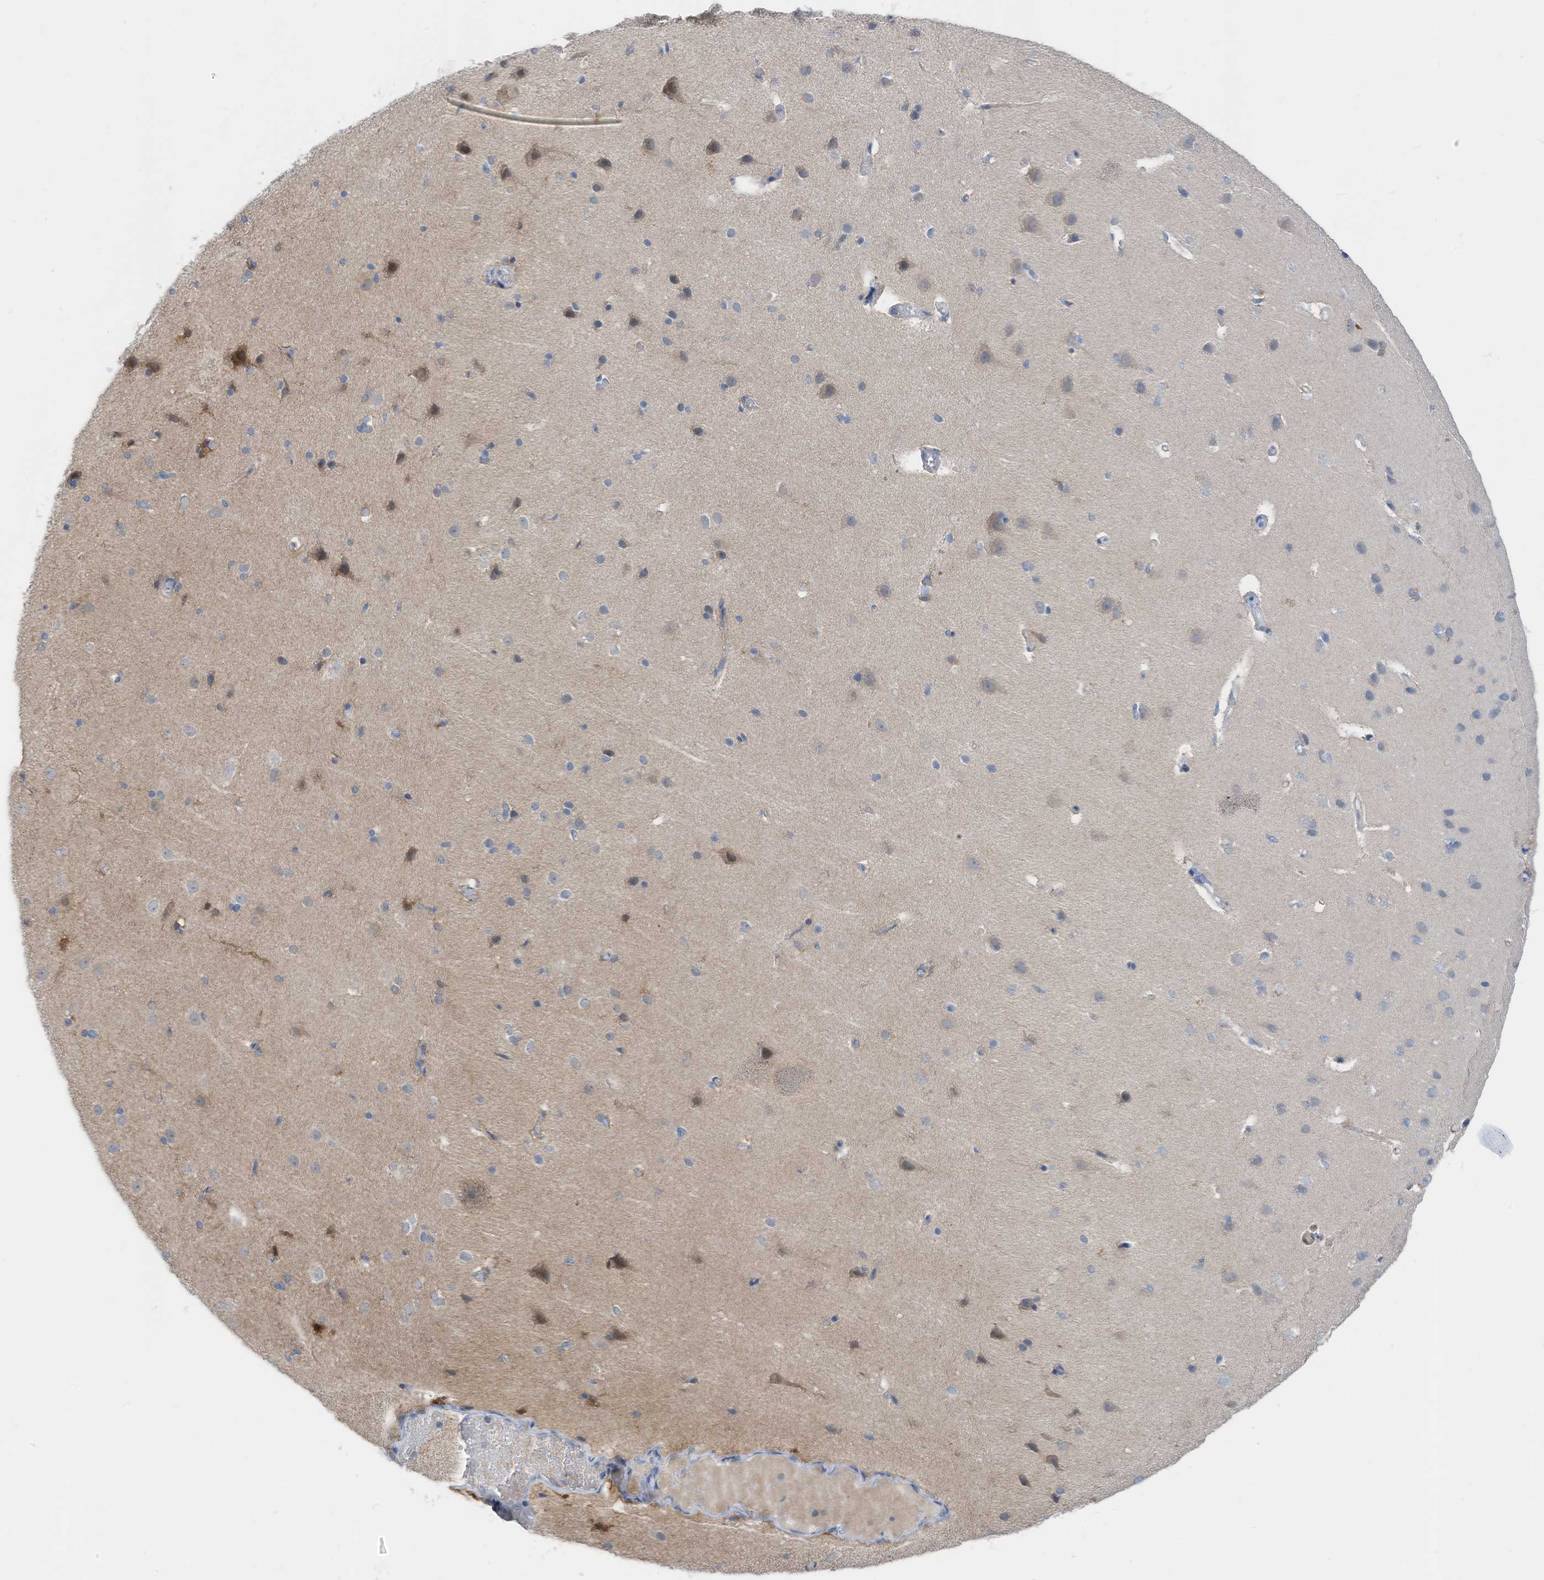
{"staining": {"intensity": "negative", "quantity": "none", "location": "none"}, "tissue": "cerebral cortex", "cell_type": "Endothelial cells", "image_type": "normal", "snomed": [{"axis": "morphology", "description": "Normal tissue, NOS"}, {"axis": "topography", "description": "Cerebral cortex"}], "caption": "High power microscopy histopathology image of an immunohistochemistry (IHC) image of benign cerebral cortex, revealing no significant staining in endothelial cells. The staining is performed using DAB brown chromogen with nuclei counter-stained in using hematoxylin.", "gene": "LDAH", "patient": {"sex": "male", "age": 34}}